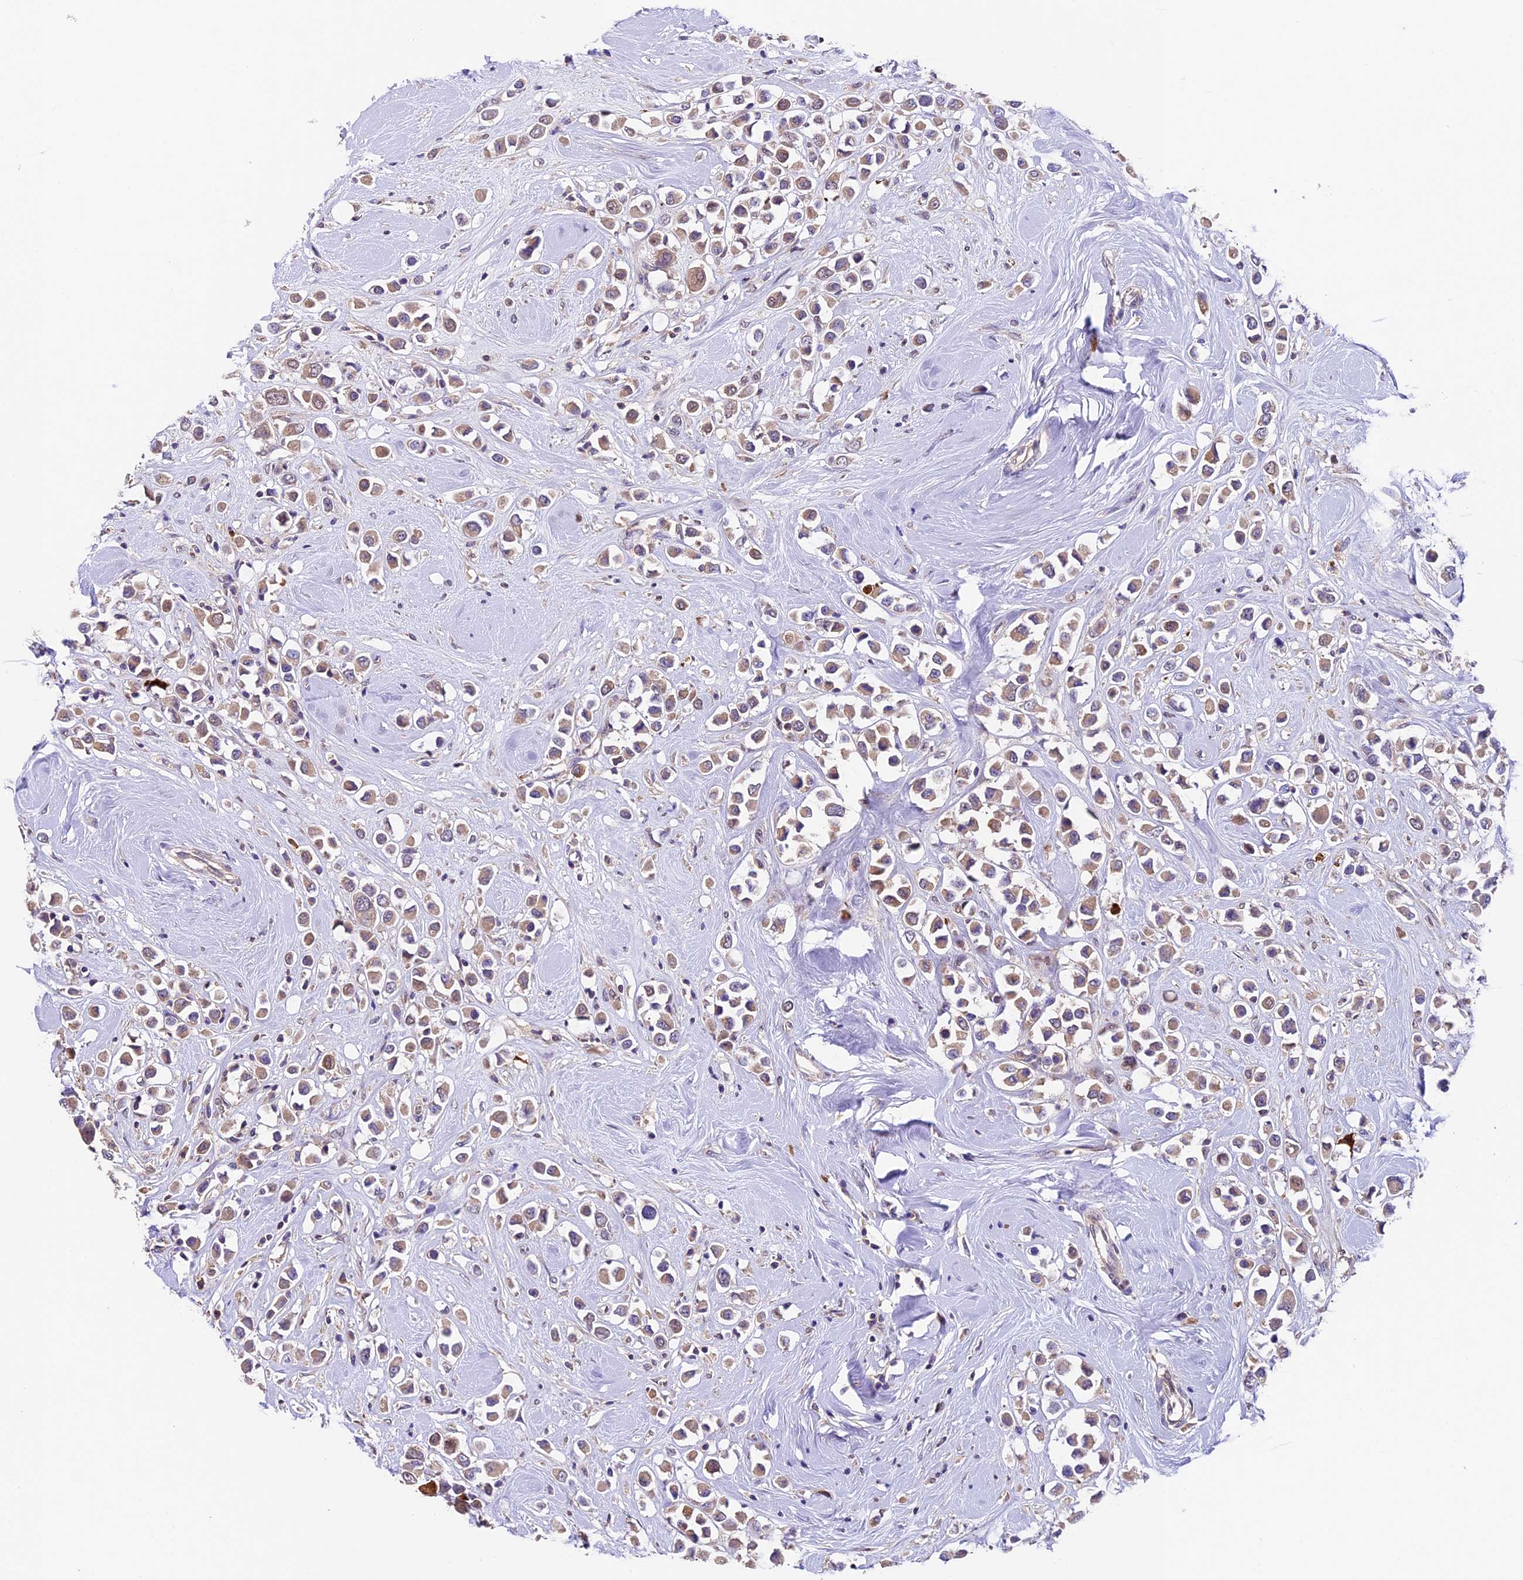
{"staining": {"intensity": "weak", "quantity": ">75%", "location": "cytoplasmic/membranous"}, "tissue": "breast cancer", "cell_type": "Tumor cells", "image_type": "cancer", "snomed": [{"axis": "morphology", "description": "Duct carcinoma"}, {"axis": "topography", "description": "Breast"}], "caption": "This image displays immunohistochemistry staining of breast cancer, with low weak cytoplasmic/membranous positivity in approximately >75% of tumor cells.", "gene": "SBNO2", "patient": {"sex": "female", "age": 61}}